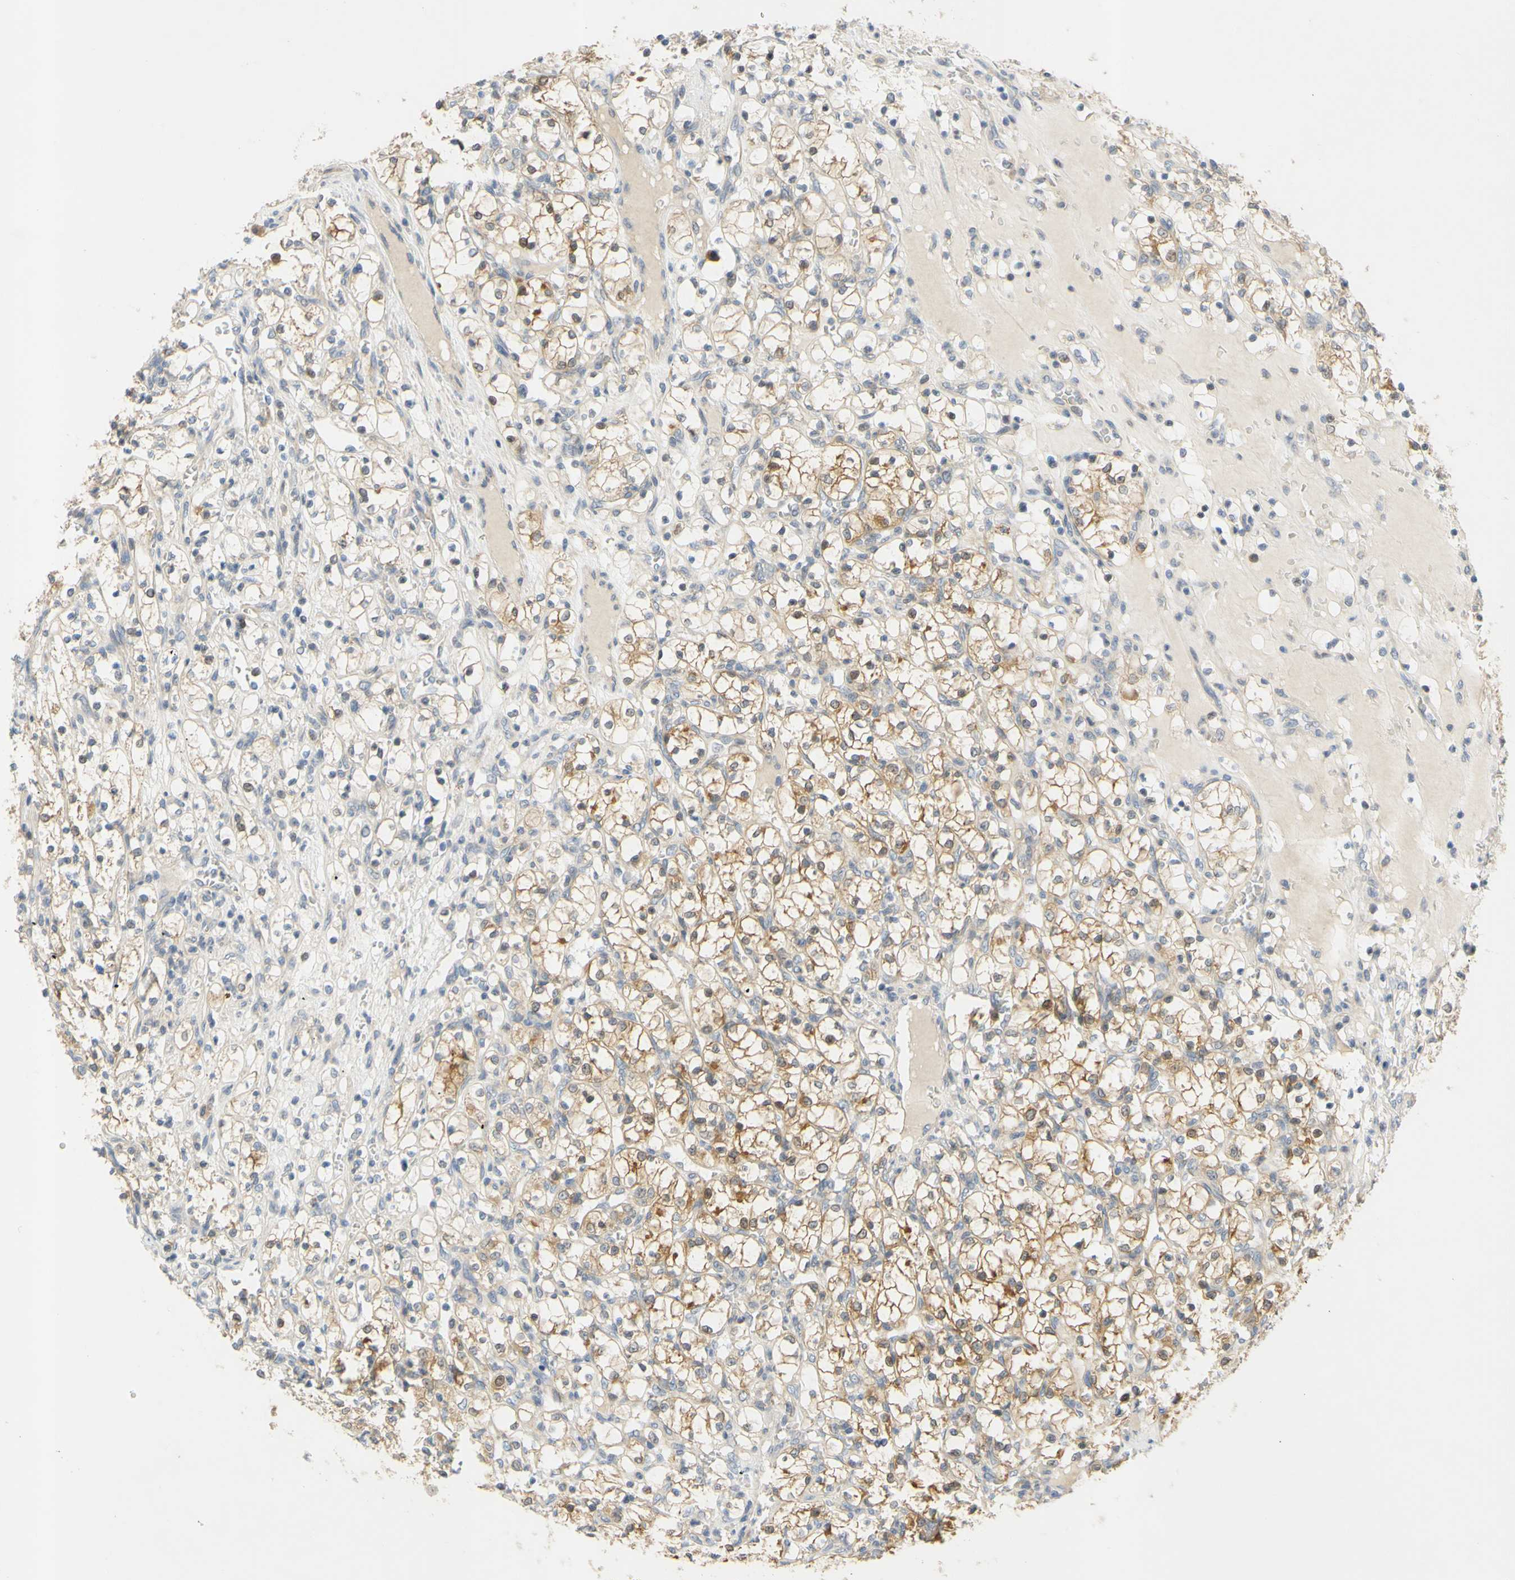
{"staining": {"intensity": "moderate", "quantity": "25%-75%", "location": "cytoplasmic/membranous"}, "tissue": "renal cancer", "cell_type": "Tumor cells", "image_type": "cancer", "snomed": [{"axis": "morphology", "description": "Adenocarcinoma, NOS"}, {"axis": "topography", "description": "Kidney"}], "caption": "Immunohistochemistry (IHC) staining of adenocarcinoma (renal), which displays medium levels of moderate cytoplasmic/membranous positivity in approximately 25%-75% of tumor cells indicating moderate cytoplasmic/membranous protein positivity. The staining was performed using DAB (3,3'-diaminobenzidine) (brown) for protein detection and nuclei were counterstained in hematoxylin (blue).", "gene": "CCNB2", "patient": {"sex": "female", "age": 69}}